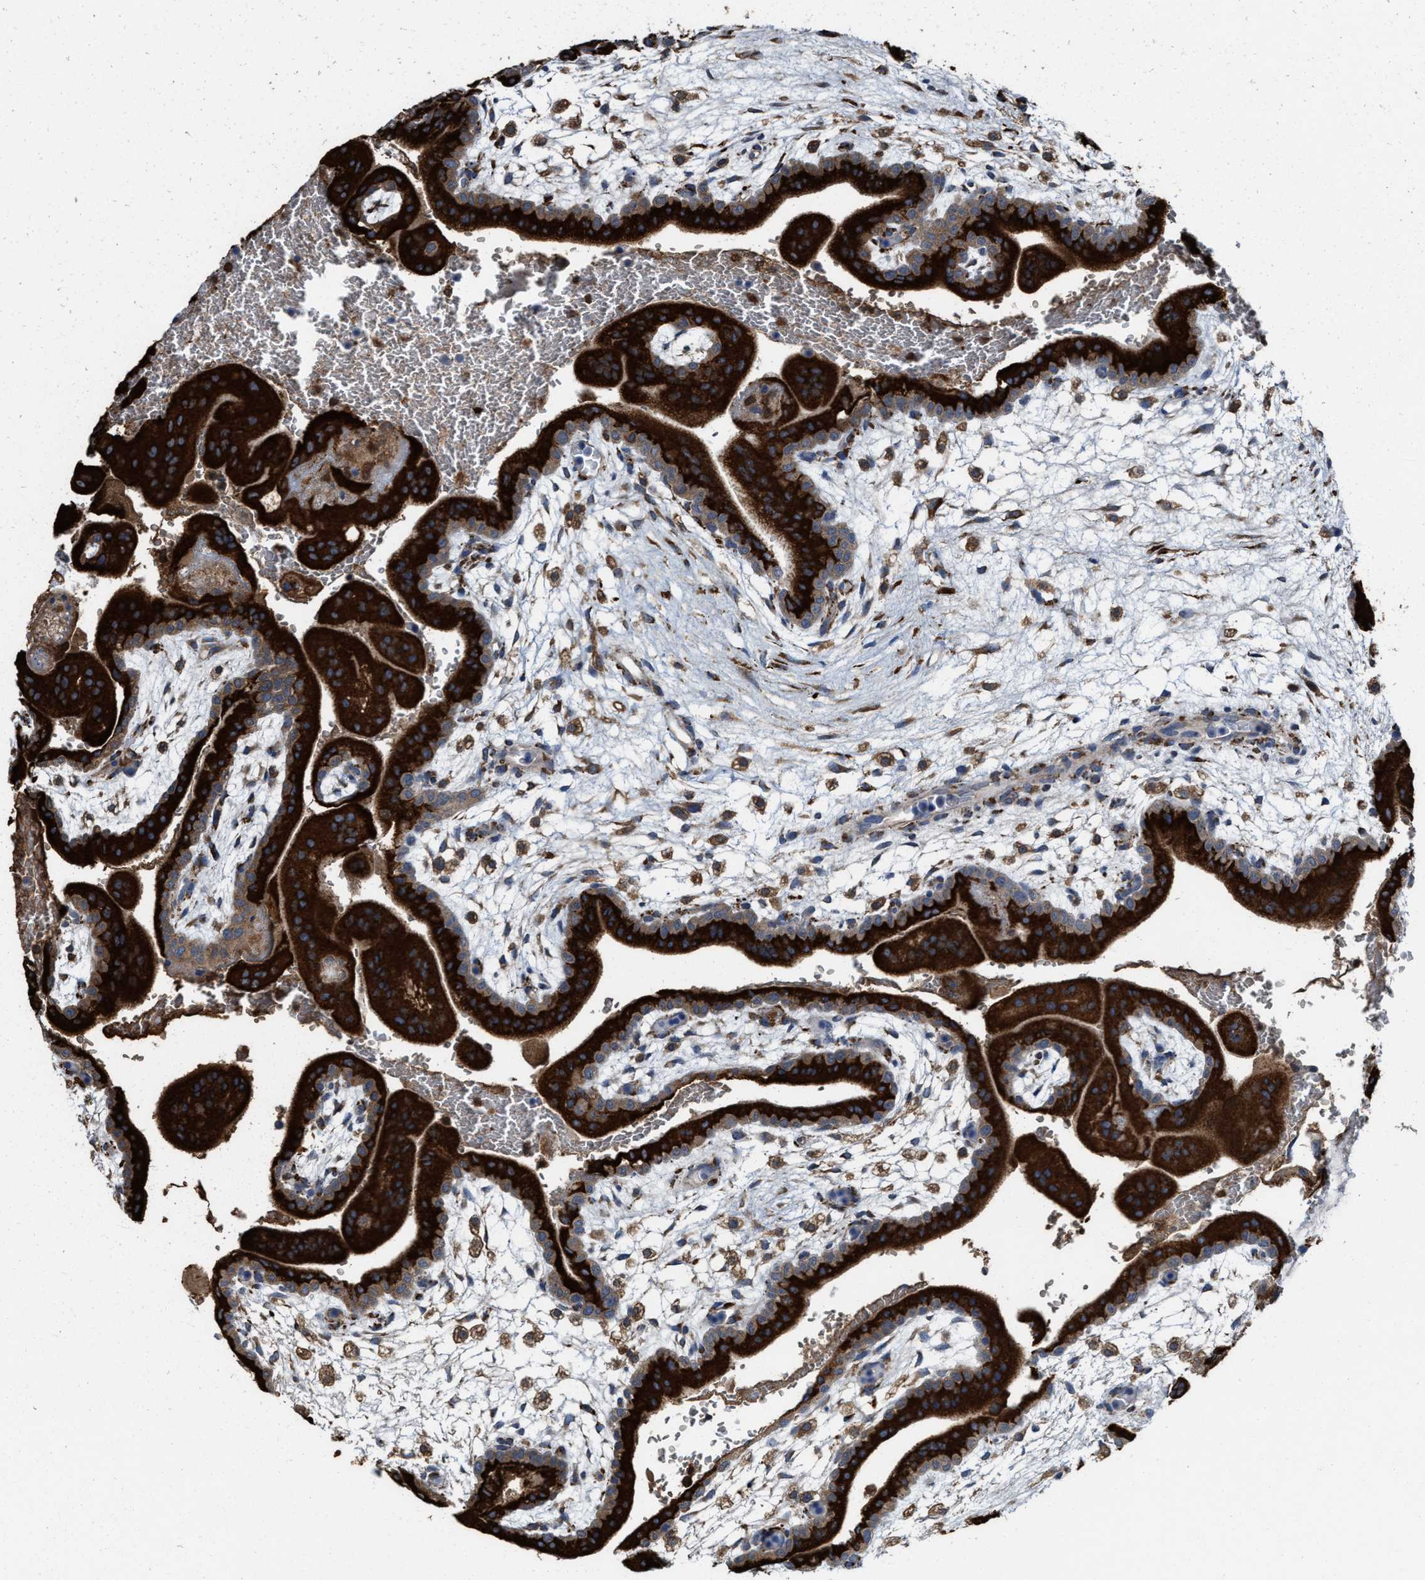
{"staining": {"intensity": "strong", "quantity": ">75%", "location": "cytoplasmic/membranous"}, "tissue": "placenta", "cell_type": "Trophoblastic cells", "image_type": "normal", "snomed": [{"axis": "morphology", "description": "Normal tissue, NOS"}, {"axis": "topography", "description": "Placenta"}], "caption": "Approximately >75% of trophoblastic cells in normal placenta reveal strong cytoplasmic/membranous protein expression as visualized by brown immunohistochemical staining.", "gene": "FGD3", "patient": {"sex": "female", "age": 35}}